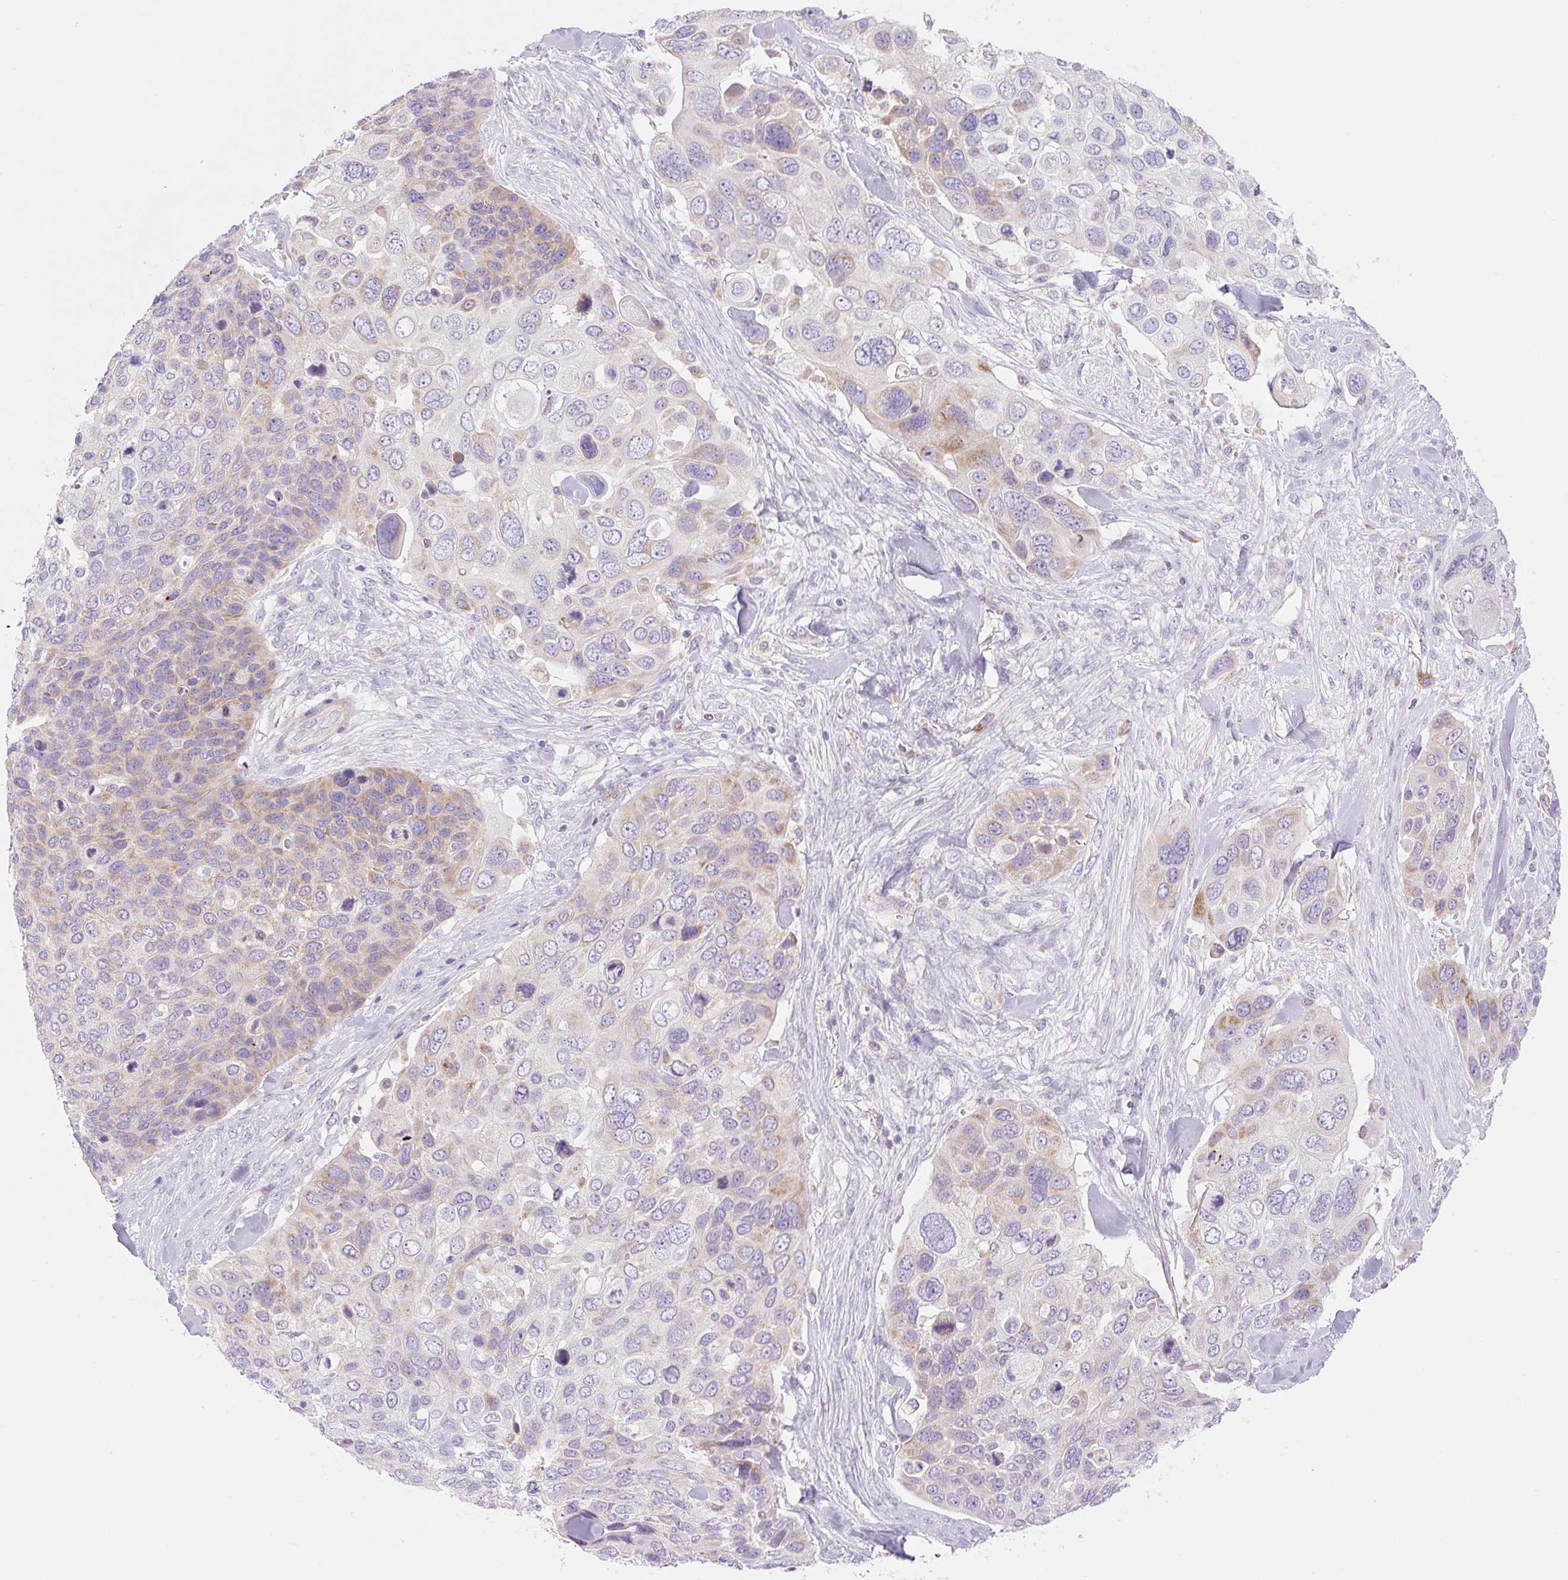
{"staining": {"intensity": "weak", "quantity": "25%-75%", "location": "cytoplasmic/membranous"}, "tissue": "skin cancer", "cell_type": "Tumor cells", "image_type": "cancer", "snomed": [{"axis": "morphology", "description": "Basal cell carcinoma"}, {"axis": "topography", "description": "Skin"}], "caption": "Tumor cells reveal low levels of weak cytoplasmic/membranous positivity in about 25%-75% of cells in human skin basal cell carcinoma.", "gene": "FOCAD", "patient": {"sex": "female", "age": 74}}